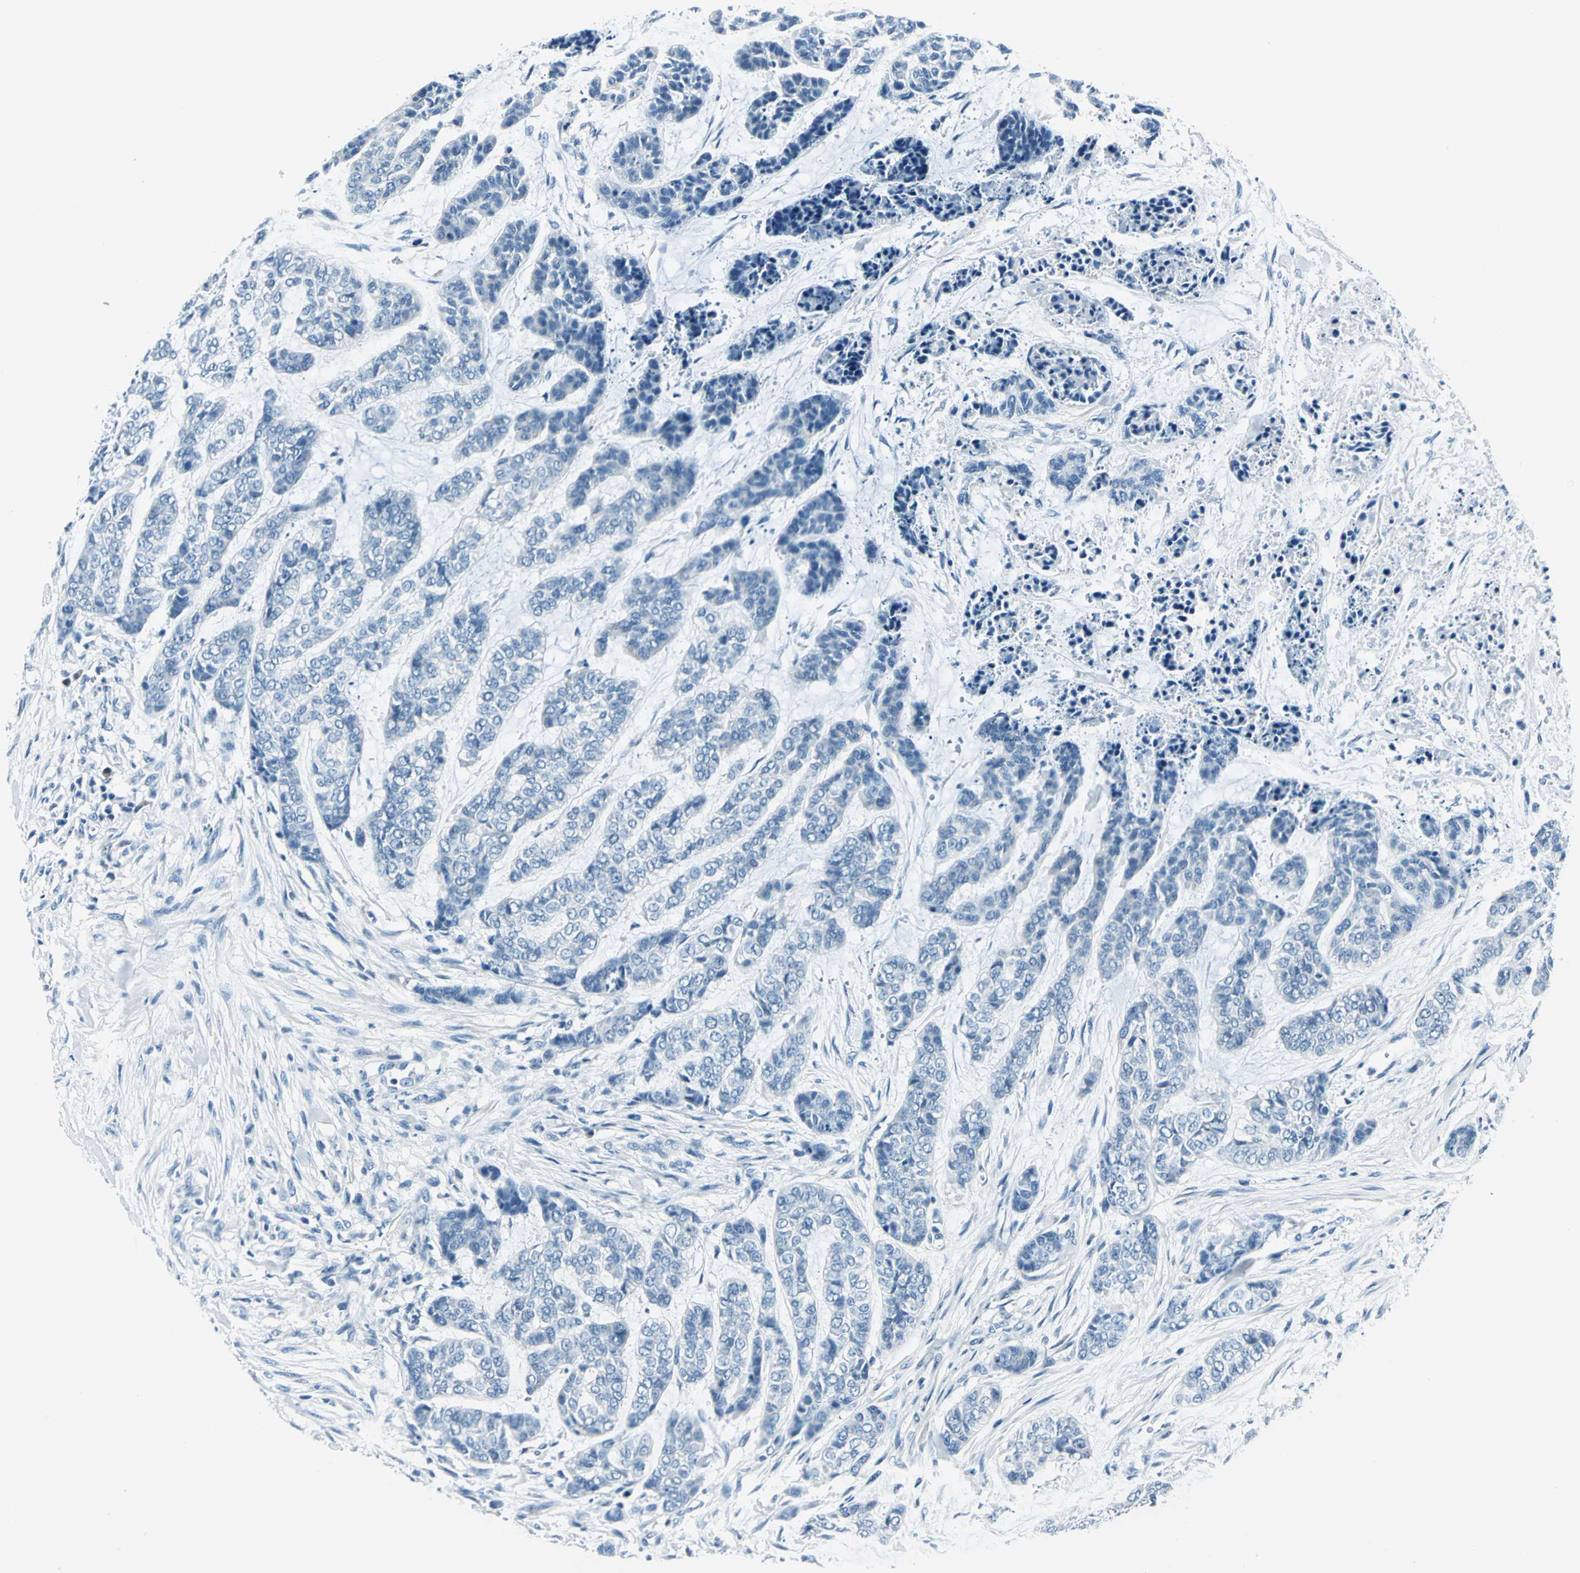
{"staining": {"intensity": "negative", "quantity": "none", "location": "none"}, "tissue": "skin cancer", "cell_type": "Tumor cells", "image_type": "cancer", "snomed": [{"axis": "morphology", "description": "Basal cell carcinoma"}, {"axis": "topography", "description": "Skin"}], "caption": "Immunohistochemical staining of basal cell carcinoma (skin) reveals no significant expression in tumor cells. (DAB immunohistochemistry visualized using brightfield microscopy, high magnification).", "gene": "AKR1A1", "patient": {"sex": "female", "age": 64}}